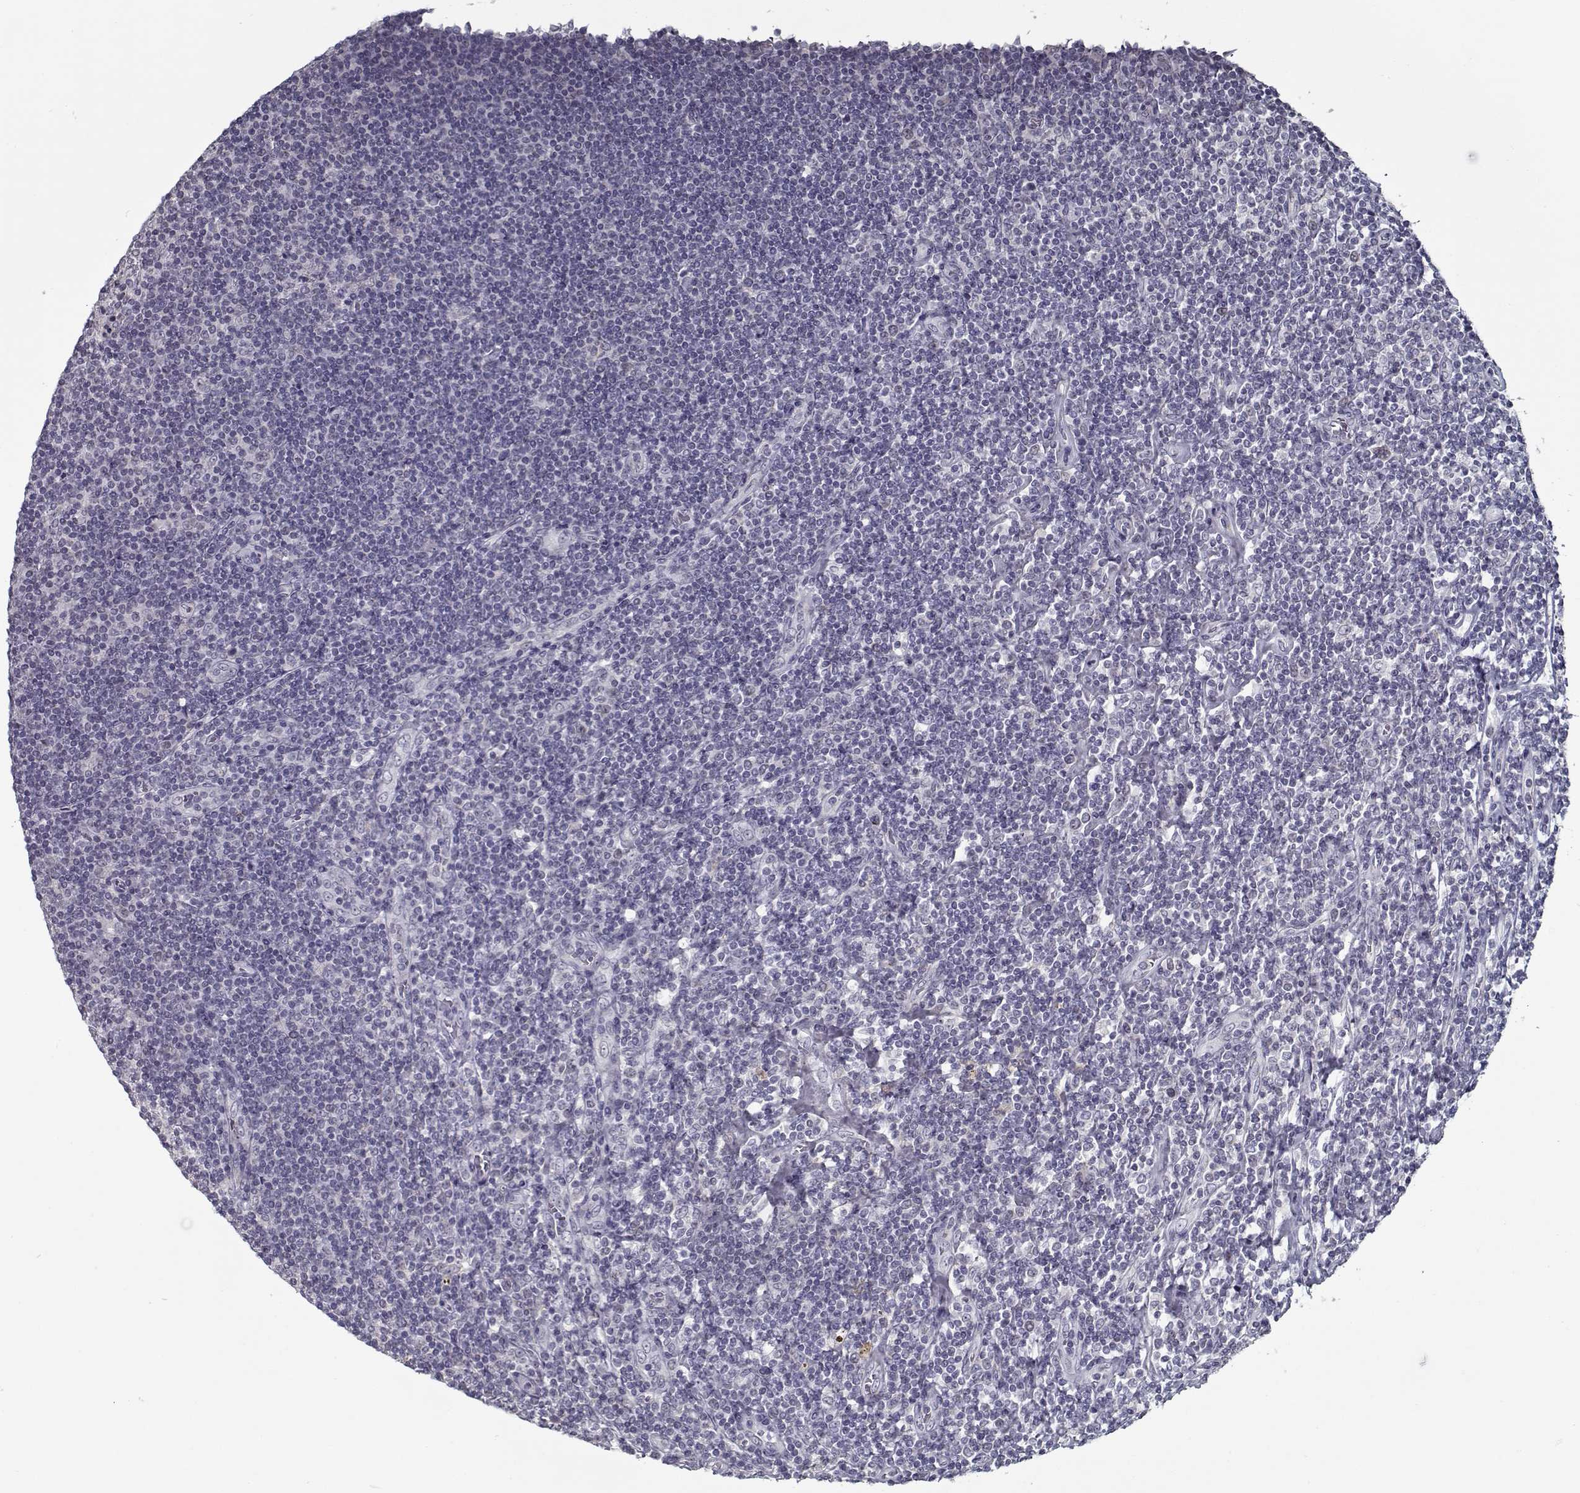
{"staining": {"intensity": "negative", "quantity": "none", "location": "none"}, "tissue": "lymphoma", "cell_type": "Tumor cells", "image_type": "cancer", "snomed": [{"axis": "morphology", "description": "Hodgkin's disease, NOS"}, {"axis": "topography", "description": "Lymph node"}], "caption": "Immunohistochemical staining of Hodgkin's disease reveals no significant staining in tumor cells.", "gene": "SEC16B", "patient": {"sex": "male", "age": 40}}